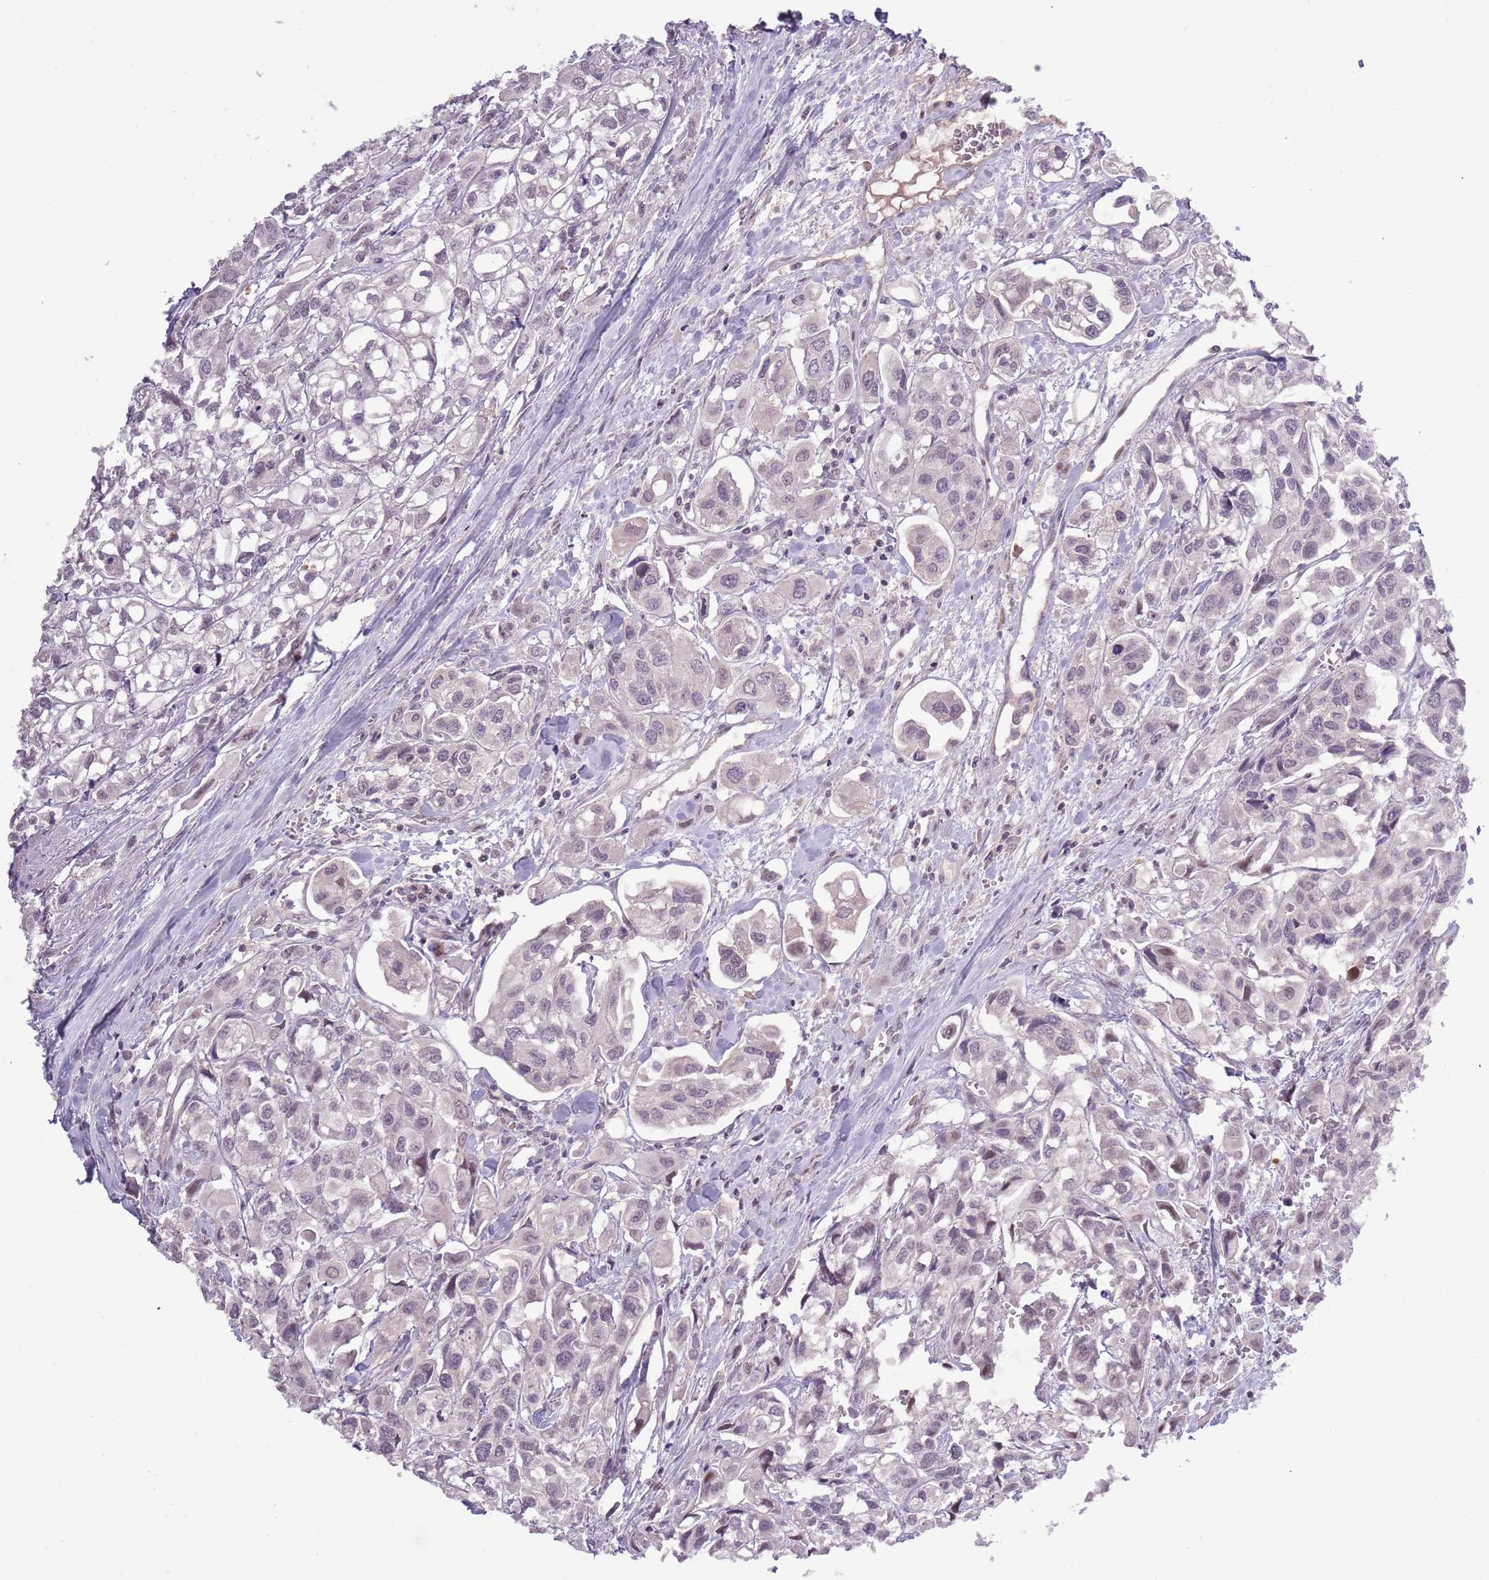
{"staining": {"intensity": "negative", "quantity": "none", "location": "none"}, "tissue": "urothelial cancer", "cell_type": "Tumor cells", "image_type": "cancer", "snomed": [{"axis": "morphology", "description": "Urothelial carcinoma, High grade"}, {"axis": "topography", "description": "Urinary bladder"}], "caption": "An image of high-grade urothelial carcinoma stained for a protein demonstrates no brown staining in tumor cells. (Brightfield microscopy of DAB (3,3'-diaminobenzidine) immunohistochemistry at high magnification).", "gene": "SHROOM3", "patient": {"sex": "male", "age": 67}}